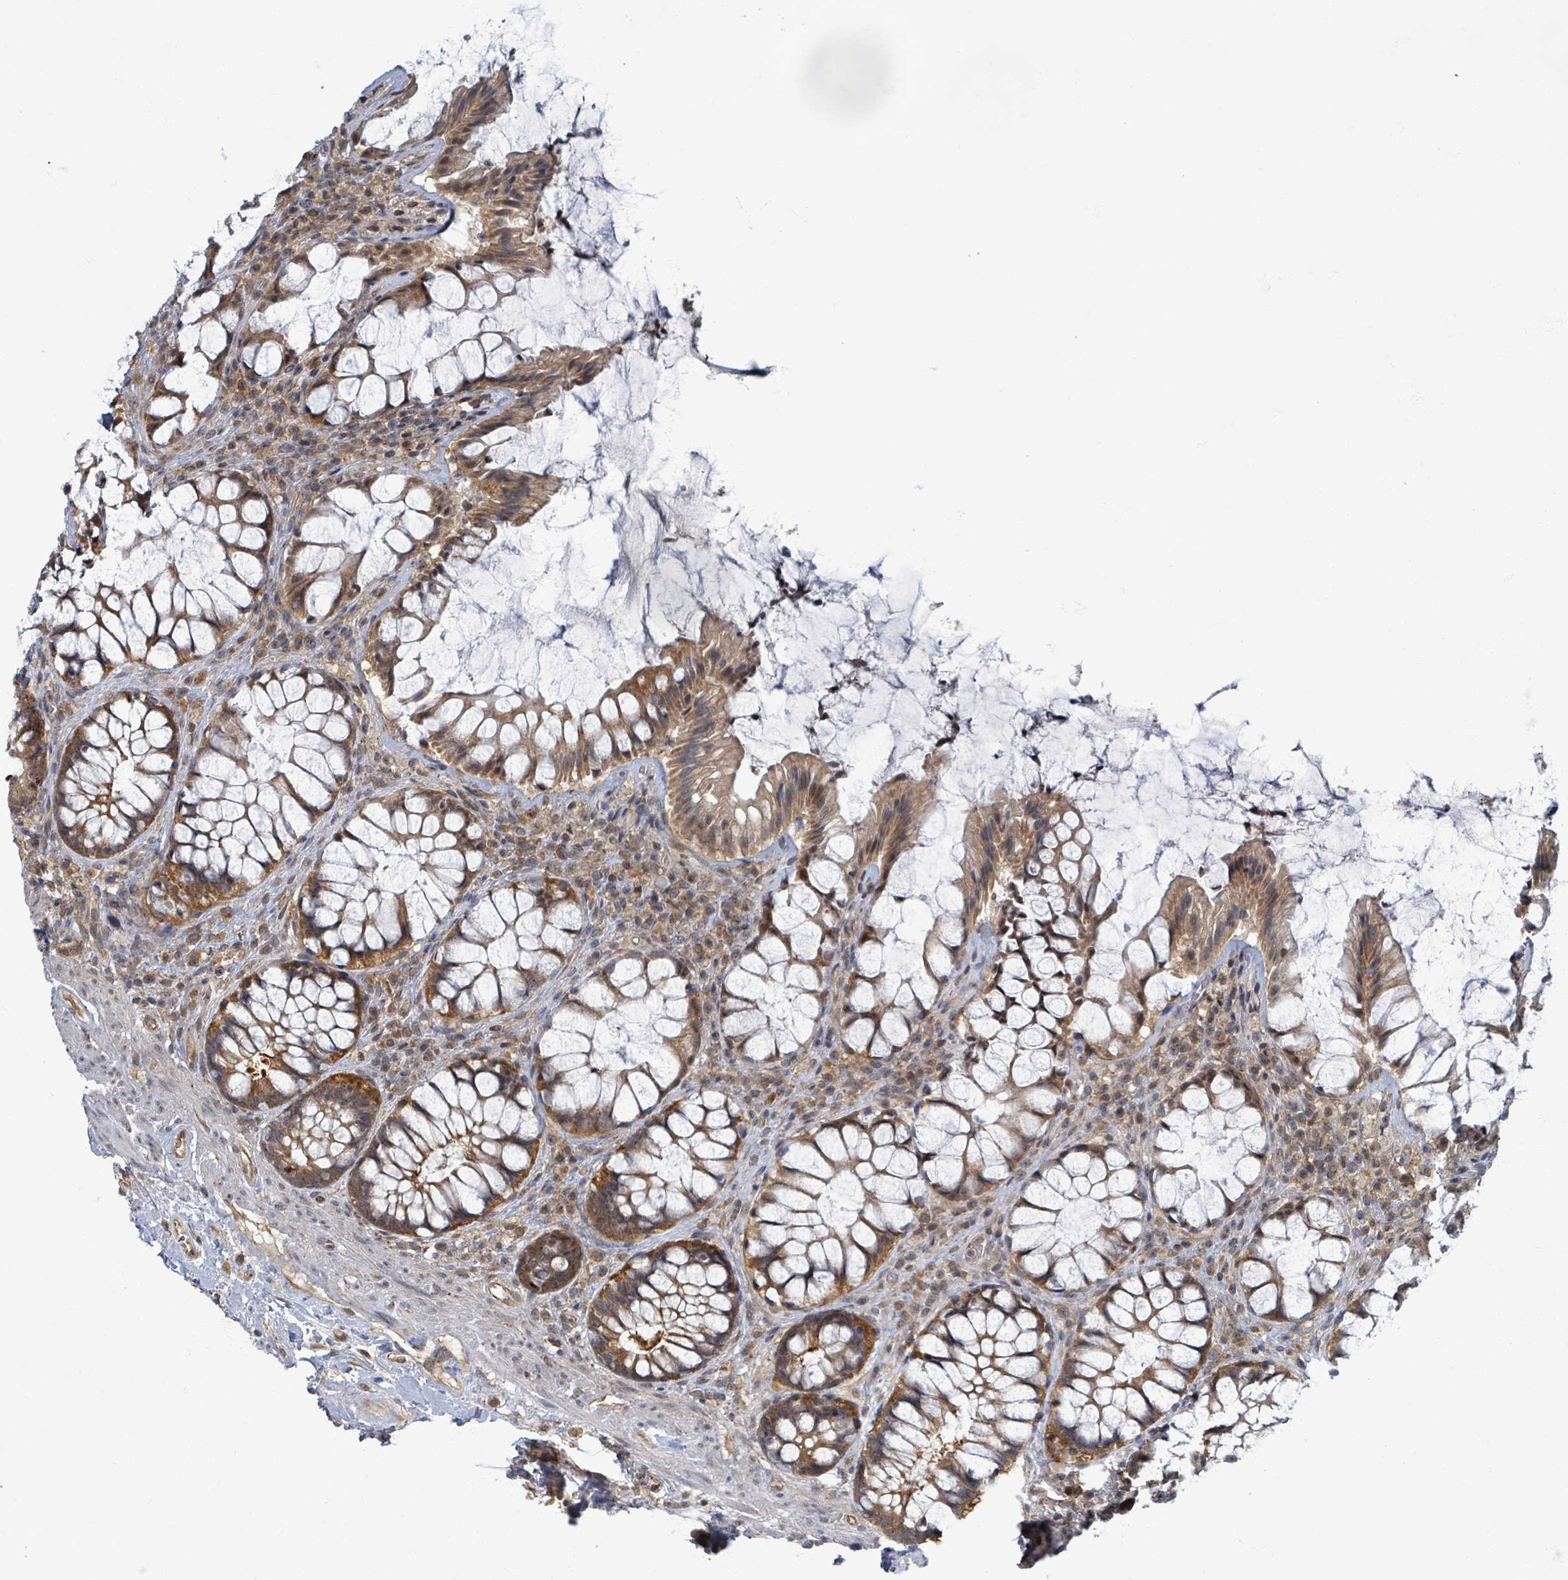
{"staining": {"intensity": "moderate", "quantity": ">75%", "location": "cytoplasmic/membranous,nuclear"}, "tissue": "rectum", "cell_type": "Glandular cells", "image_type": "normal", "snomed": [{"axis": "morphology", "description": "Normal tissue, NOS"}, {"axis": "topography", "description": "Rectum"}], "caption": "The micrograph displays a brown stain indicating the presence of a protein in the cytoplasmic/membranous,nuclear of glandular cells in rectum.", "gene": "INTS15", "patient": {"sex": "female", "age": 58}}